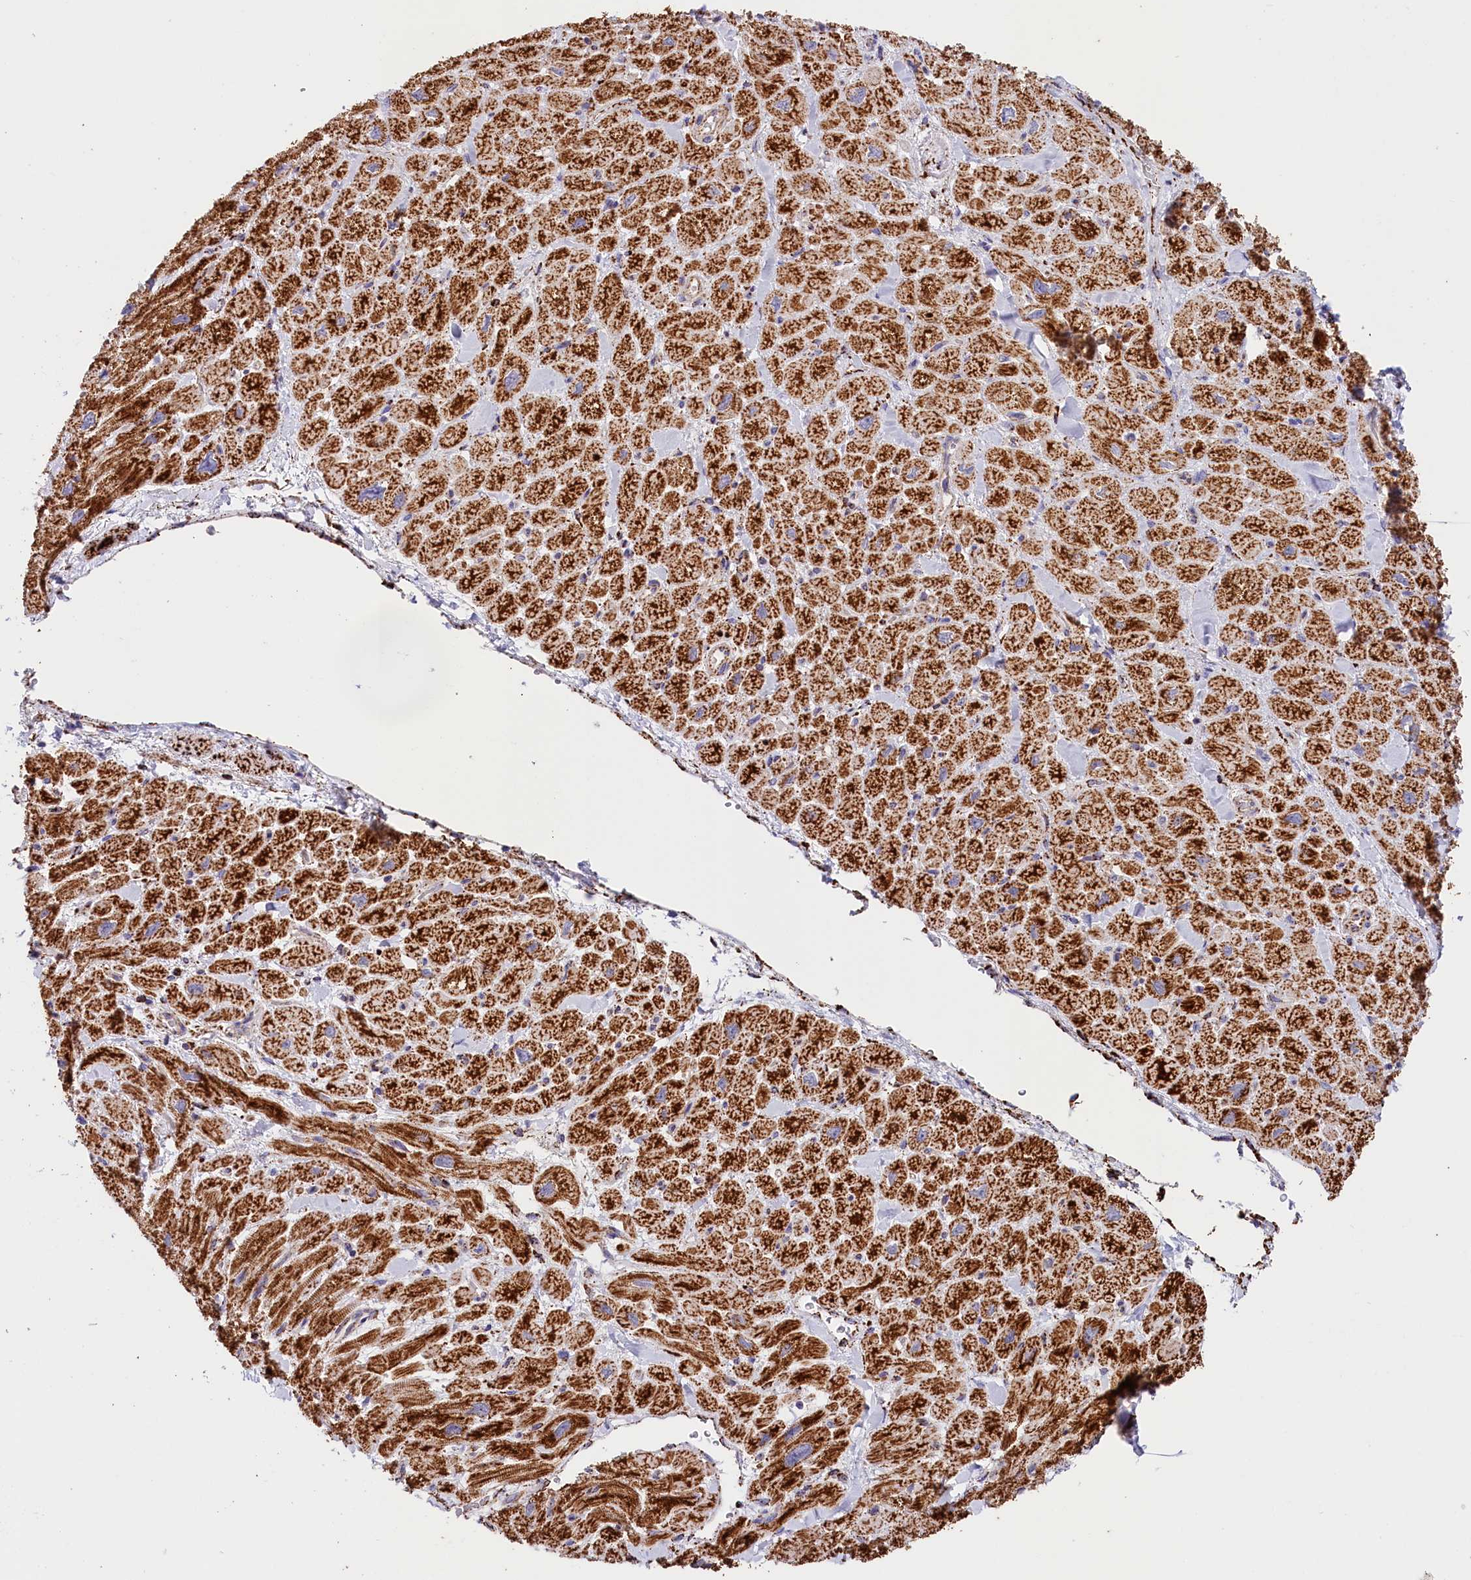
{"staining": {"intensity": "strong", "quantity": ">75%", "location": "cytoplasmic/membranous"}, "tissue": "heart muscle", "cell_type": "Cardiomyocytes", "image_type": "normal", "snomed": [{"axis": "morphology", "description": "Normal tissue, NOS"}, {"axis": "topography", "description": "Heart"}], "caption": "Immunohistochemical staining of unremarkable human heart muscle shows high levels of strong cytoplasmic/membranous positivity in approximately >75% of cardiomyocytes. (DAB (3,3'-diaminobenzidine) IHC with brightfield microscopy, high magnification).", "gene": "AKTIP", "patient": {"sex": "male", "age": 65}}